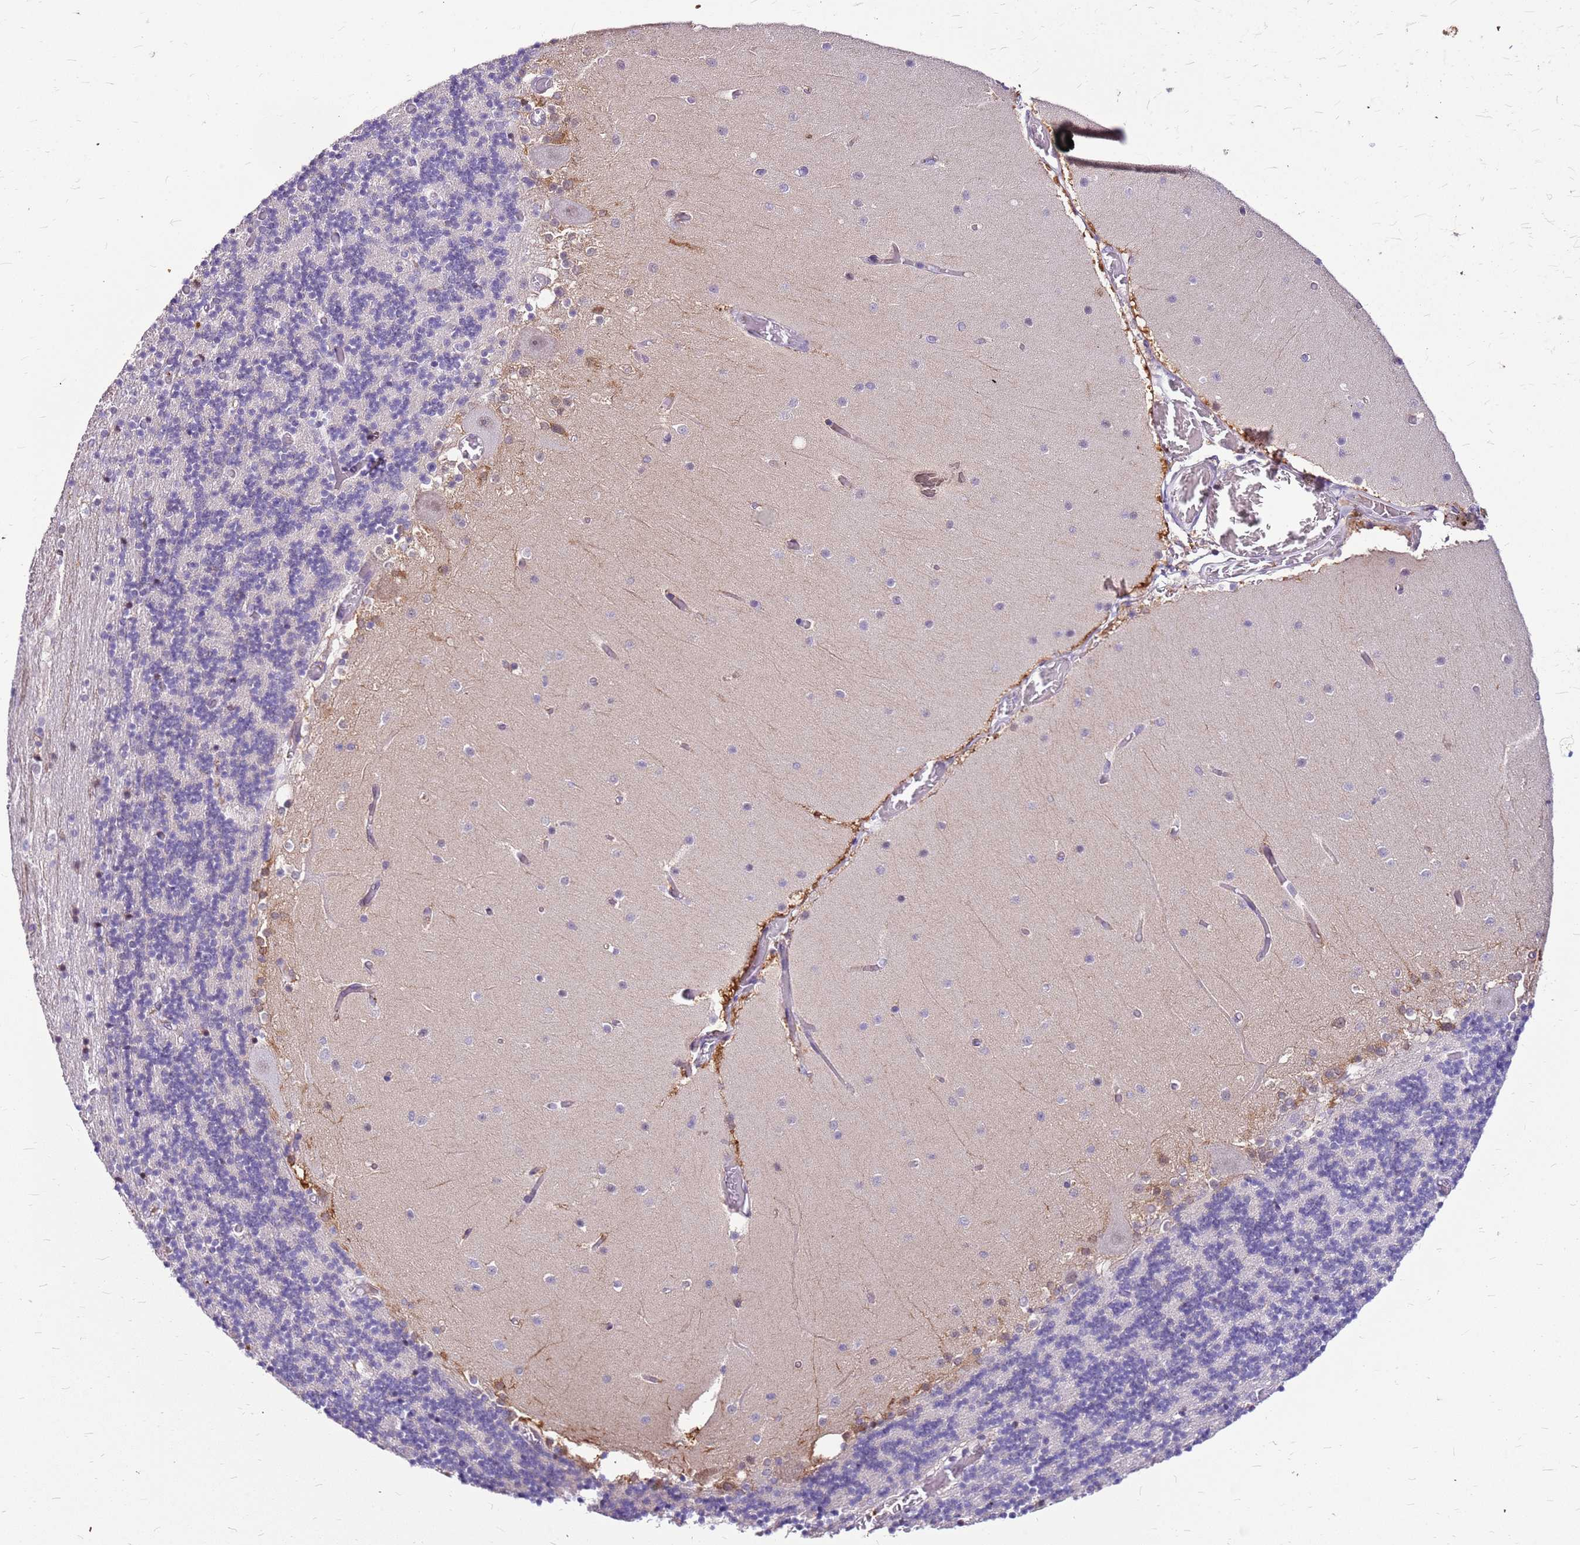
{"staining": {"intensity": "negative", "quantity": "none", "location": "none"}, "tissue": "cerebellum", "cell_type": "Cells in granular layer", "image_type": "normal", "snomed": [{"axis": "morphology", "description": "Normal tissue, NOS"}, {"axis": "topography", "description": "Cerebellum"}], "caption": "The immunohistochemistry (IHC) image has no significant positivity in cells in granular layer of cerebellum. (Stains: DAB IHC with hematoxylin counter stain, Microscopy: brightfield microscopy at high magnification).", "gene": "ALDH1A3", "patient": {"sex": "female", "age": 28}}